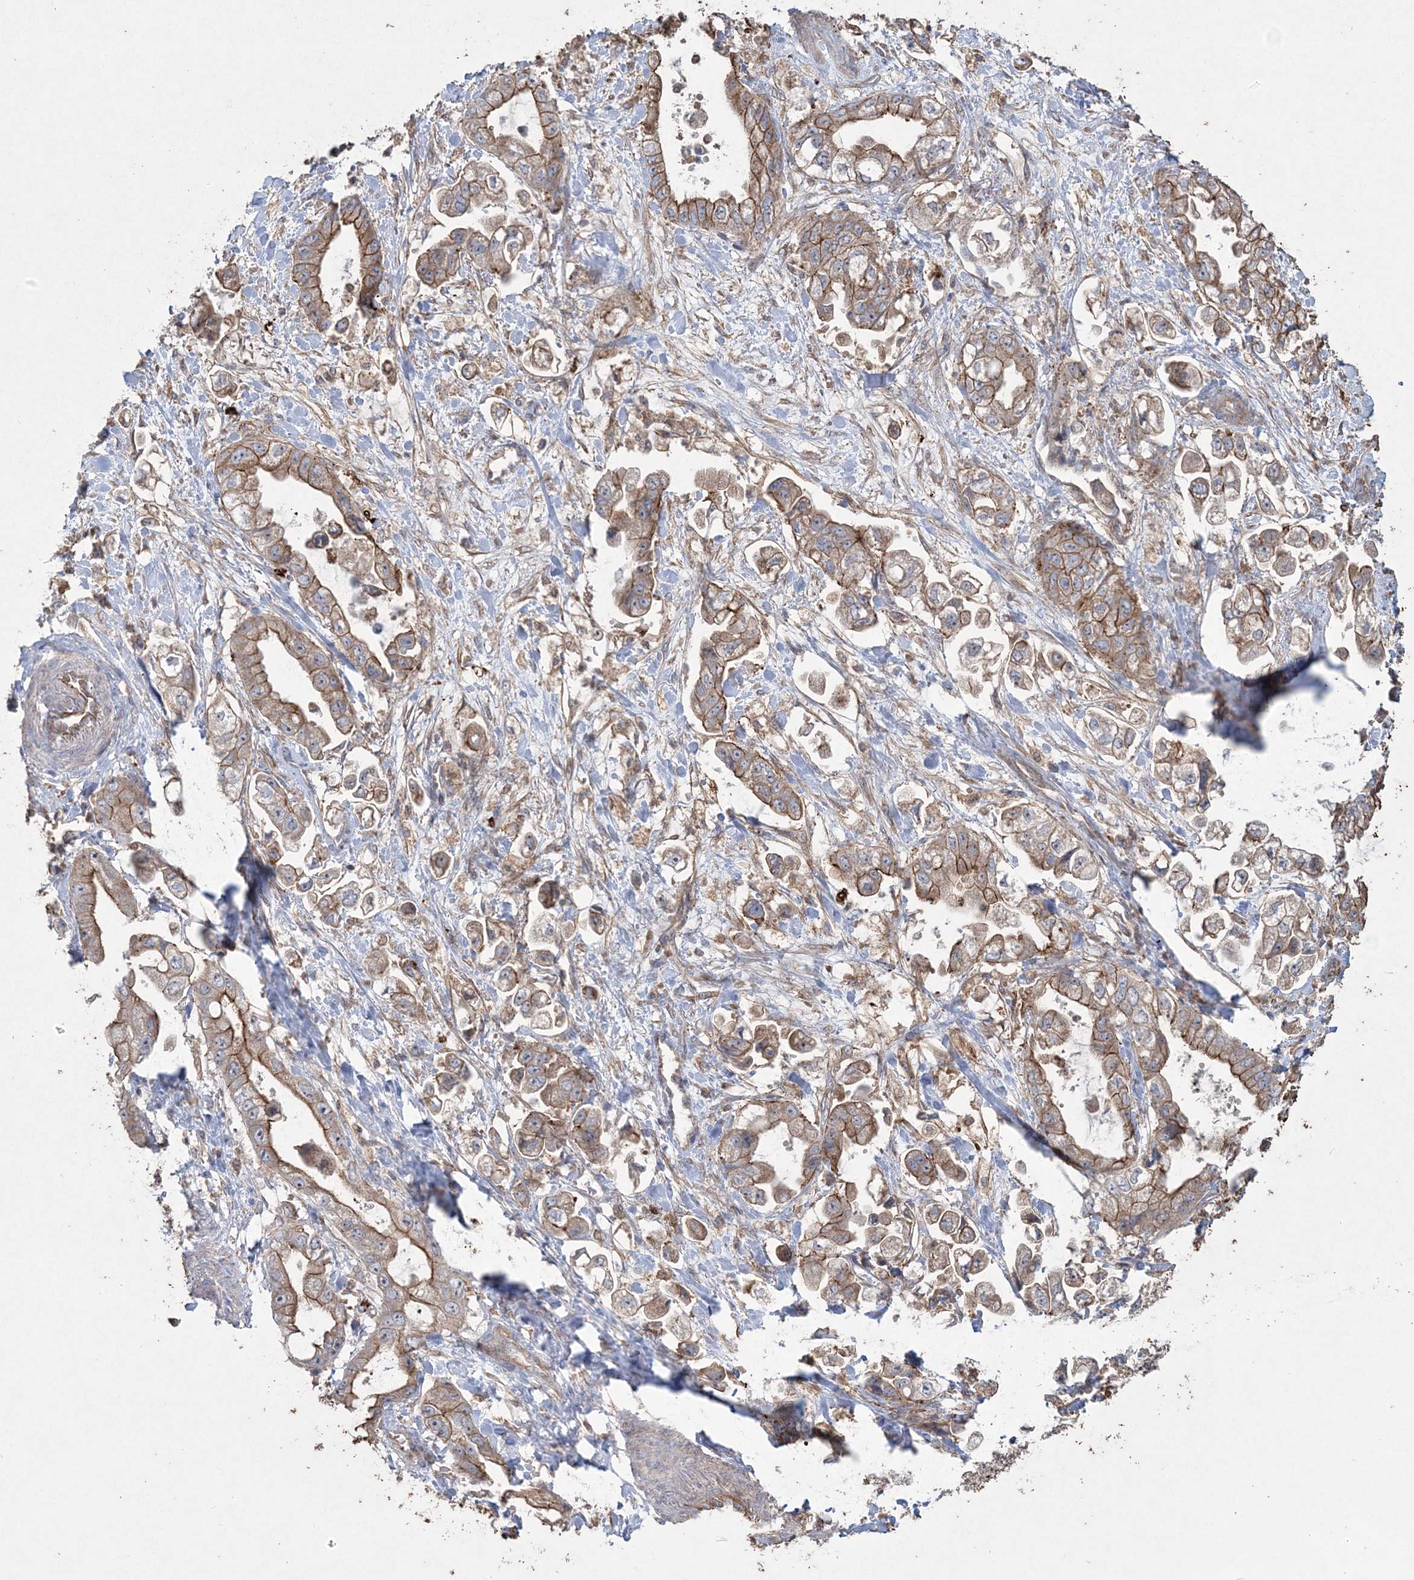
{"staining": {"intensity": "moderate", "quantity": ">75%", "location": "cytoplasmic/membranous"}, "tissue": "stomach cancer", "cell_type": "Tumor cells", "image_type": "cancer", "snomed": [{"axis": "morphology", "description": "Adenocarcinoma, NOS"}, {"axis": "topography", "description": "Stomach"}], "caption": "This micrograph shows immunohistochemistry staining of adenocarcinoma (stomach), with medium moderate cytoplasmic/membranous staining in about >75% of tumor cells.", "gene": "TTC7A", "patient": {"sex": "male", "age": 62}}